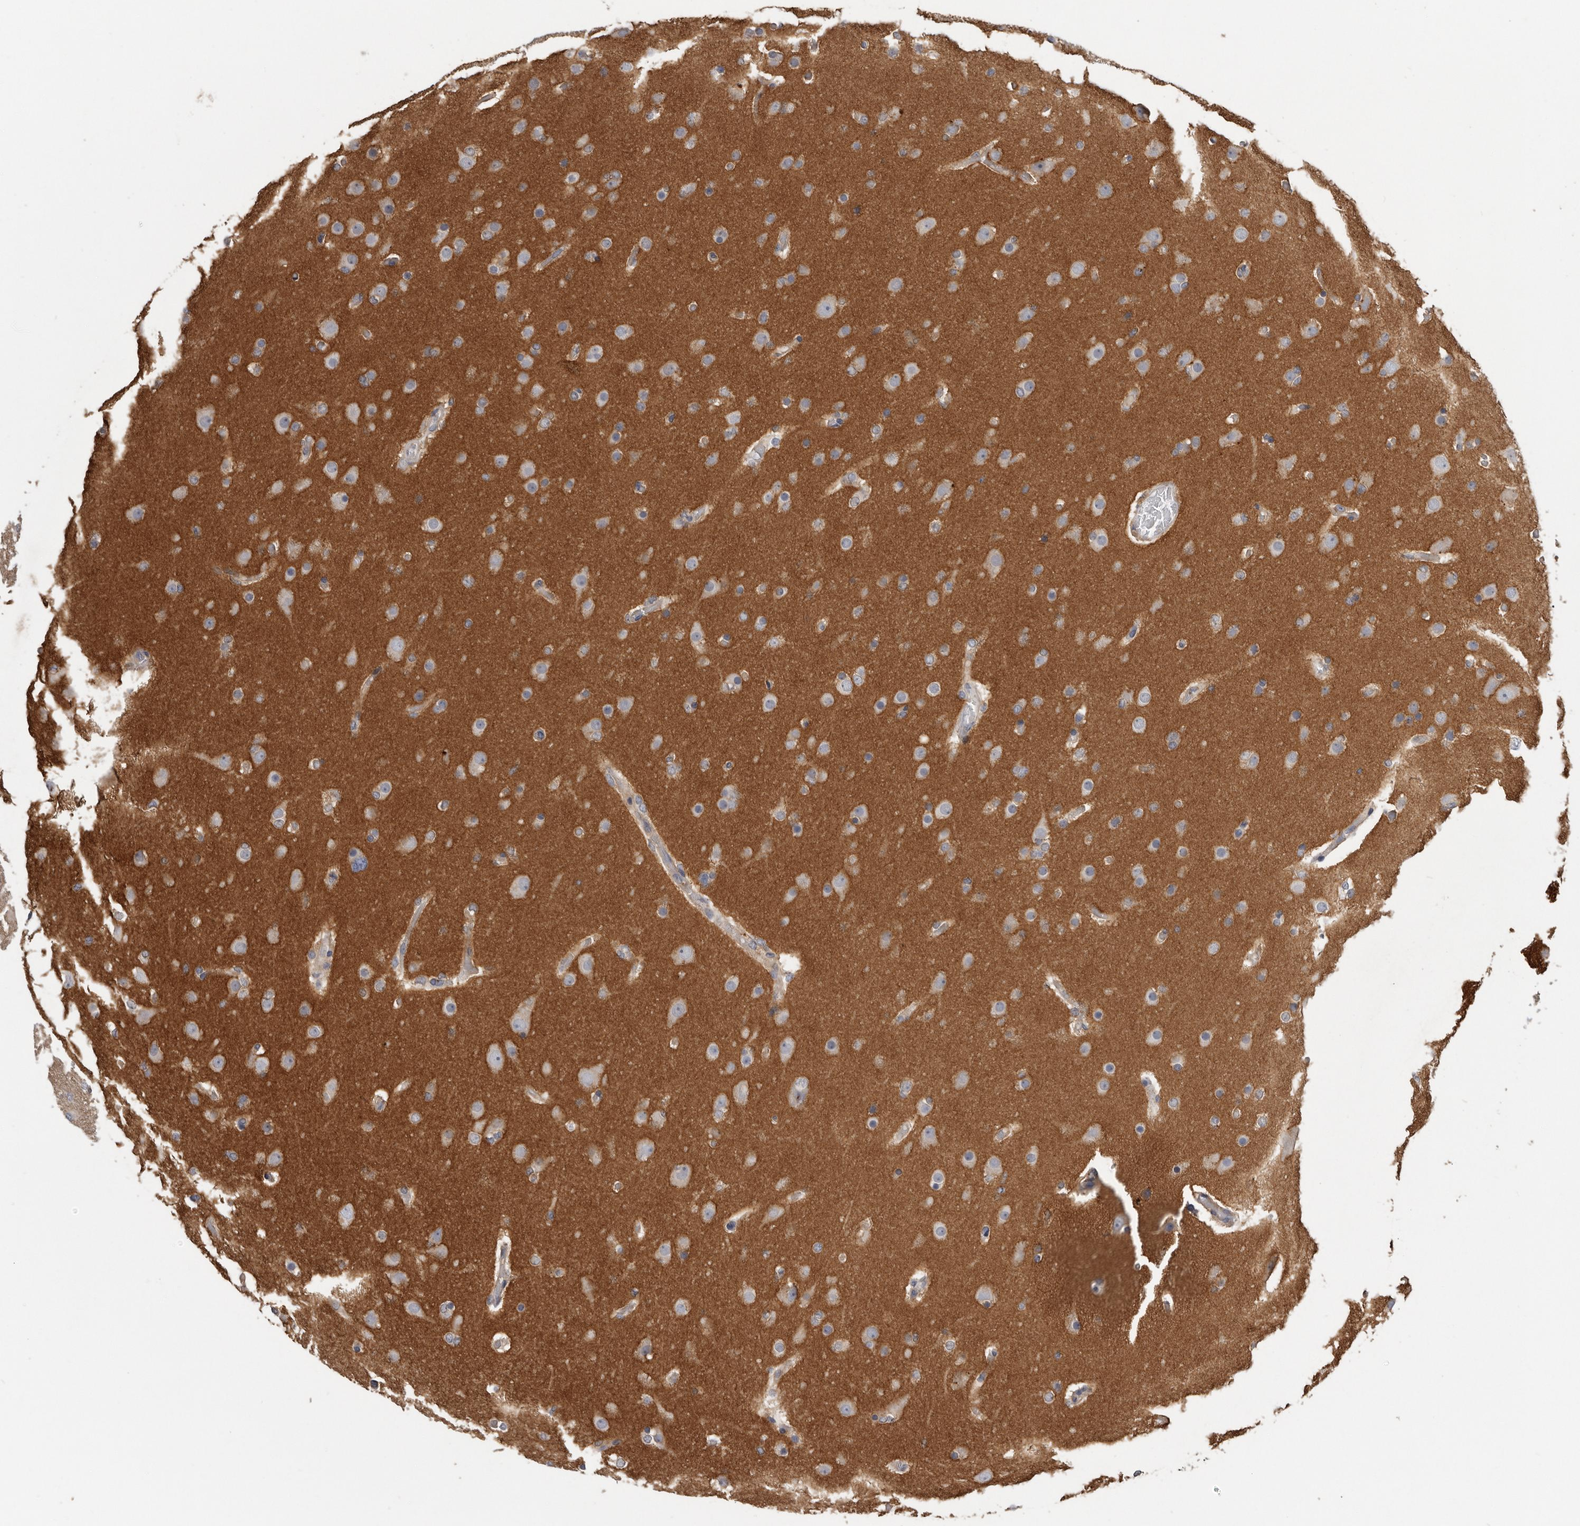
{"staining": {"intensity": "weak", "quantity": "<25%", "location": "cytoplasmic/membranous"}, "tissue": "glioma", "cell_type": "Tumor cells", "image_type": "cancer", "snomed": [{"axis": "morphology", "description": "Glioma, malignant, High grade"}, {"axis": "topography", "description": "Cerebral cortex"}], "caption": "This is an IHC micrograph of glioma. There is no positivity in tumor cells.", "gene": "WDTC1", "patient": {"sex": "female", "age": 36}}